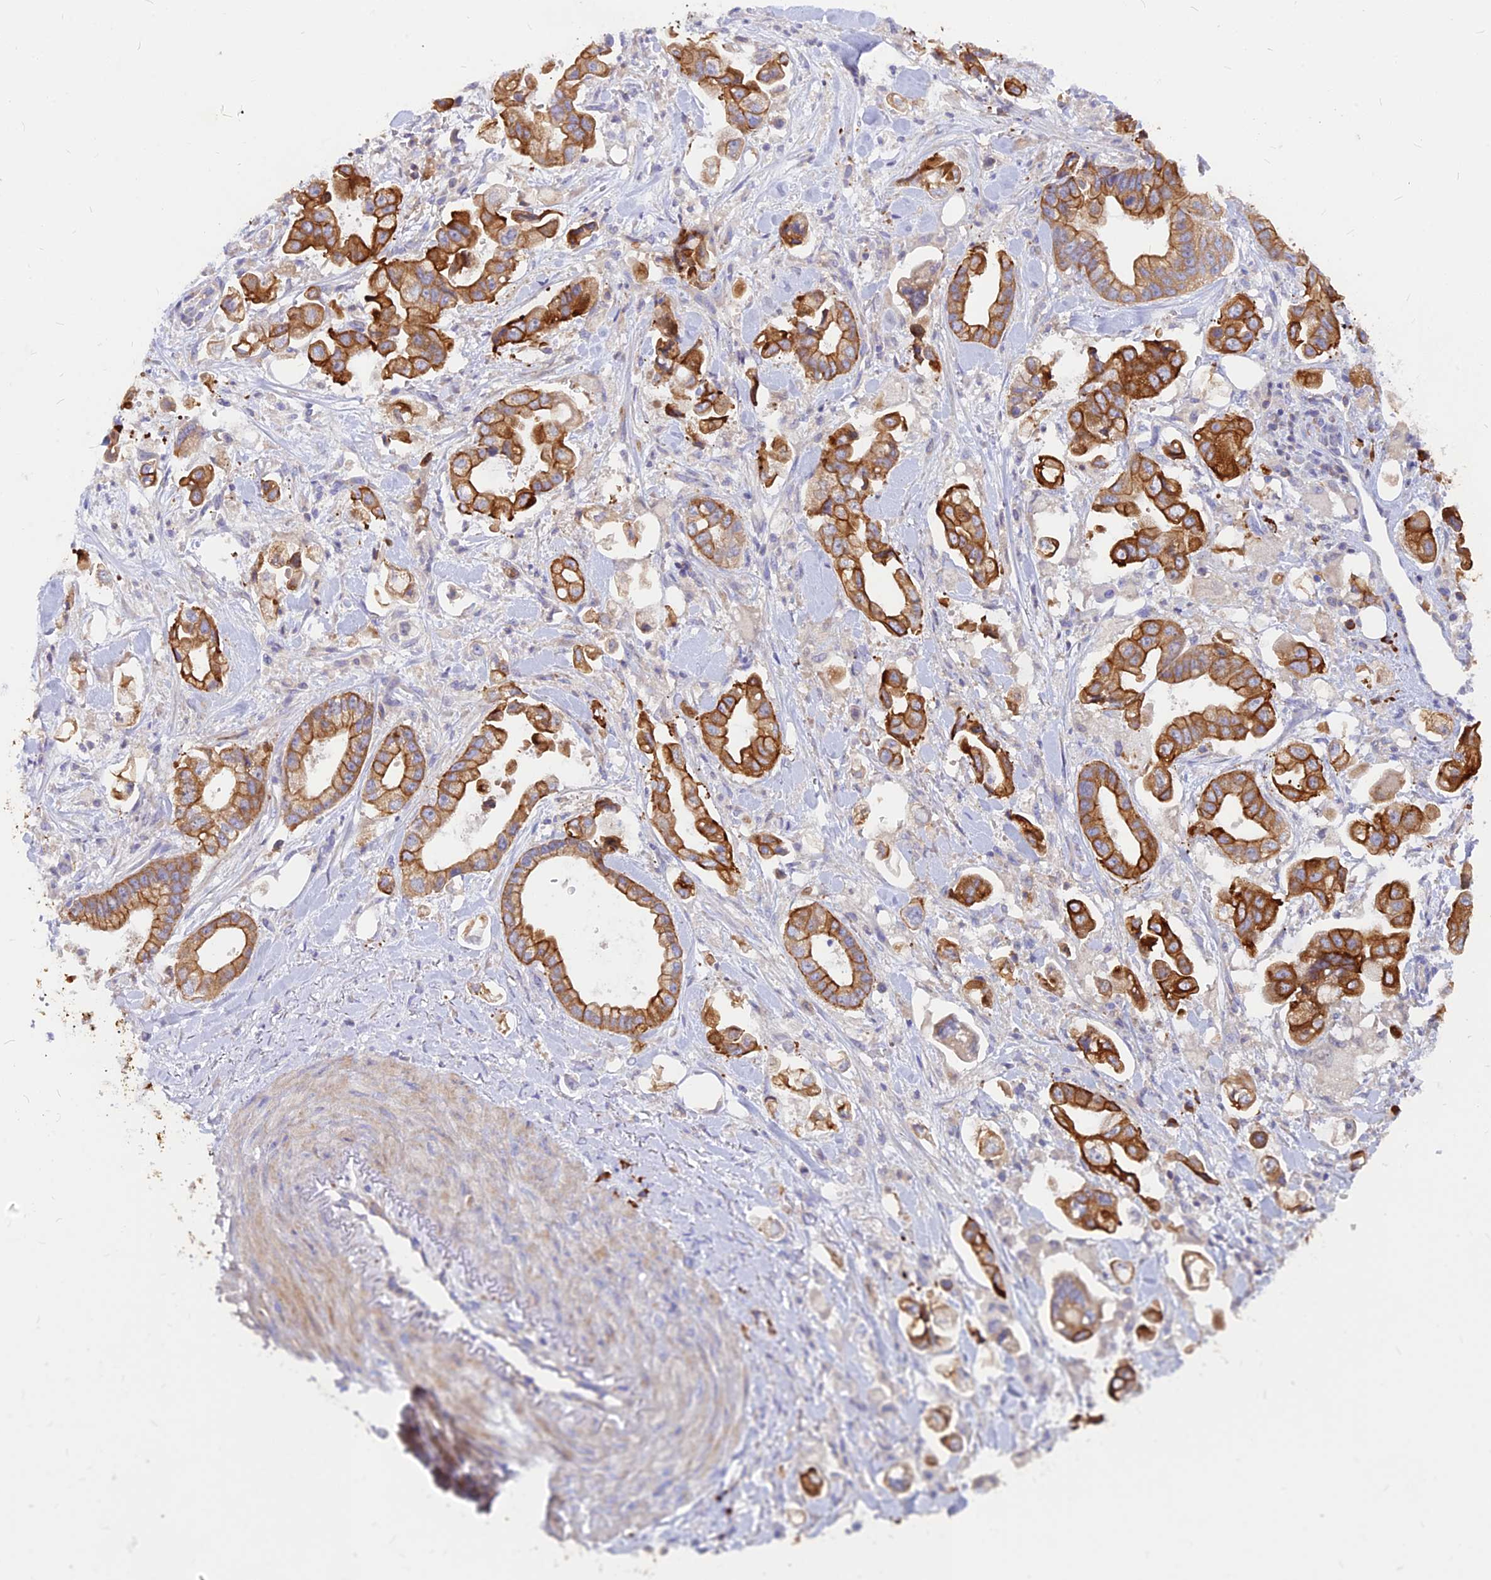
{"staining": {"intensity": "strong", "quantity": ">75%", "location": "cytoplasmic/membranous"}, "tissue": "stomach cancer", "cell_type": "Tumor cells", "image_type": "cancer", "snomed": [{"axis": "morphology", "description": "Adenocarcinoma, NOS"}, {"axis": "topography", "description": "Stomach"}], "caption": "Stomach adenocarcinoma tissue exhibits strong cytoplasmic/membranous positivity in about >75% of tumor cells", "gene": "DENND2D", "patient": {"sex": "male", "age": 62}}